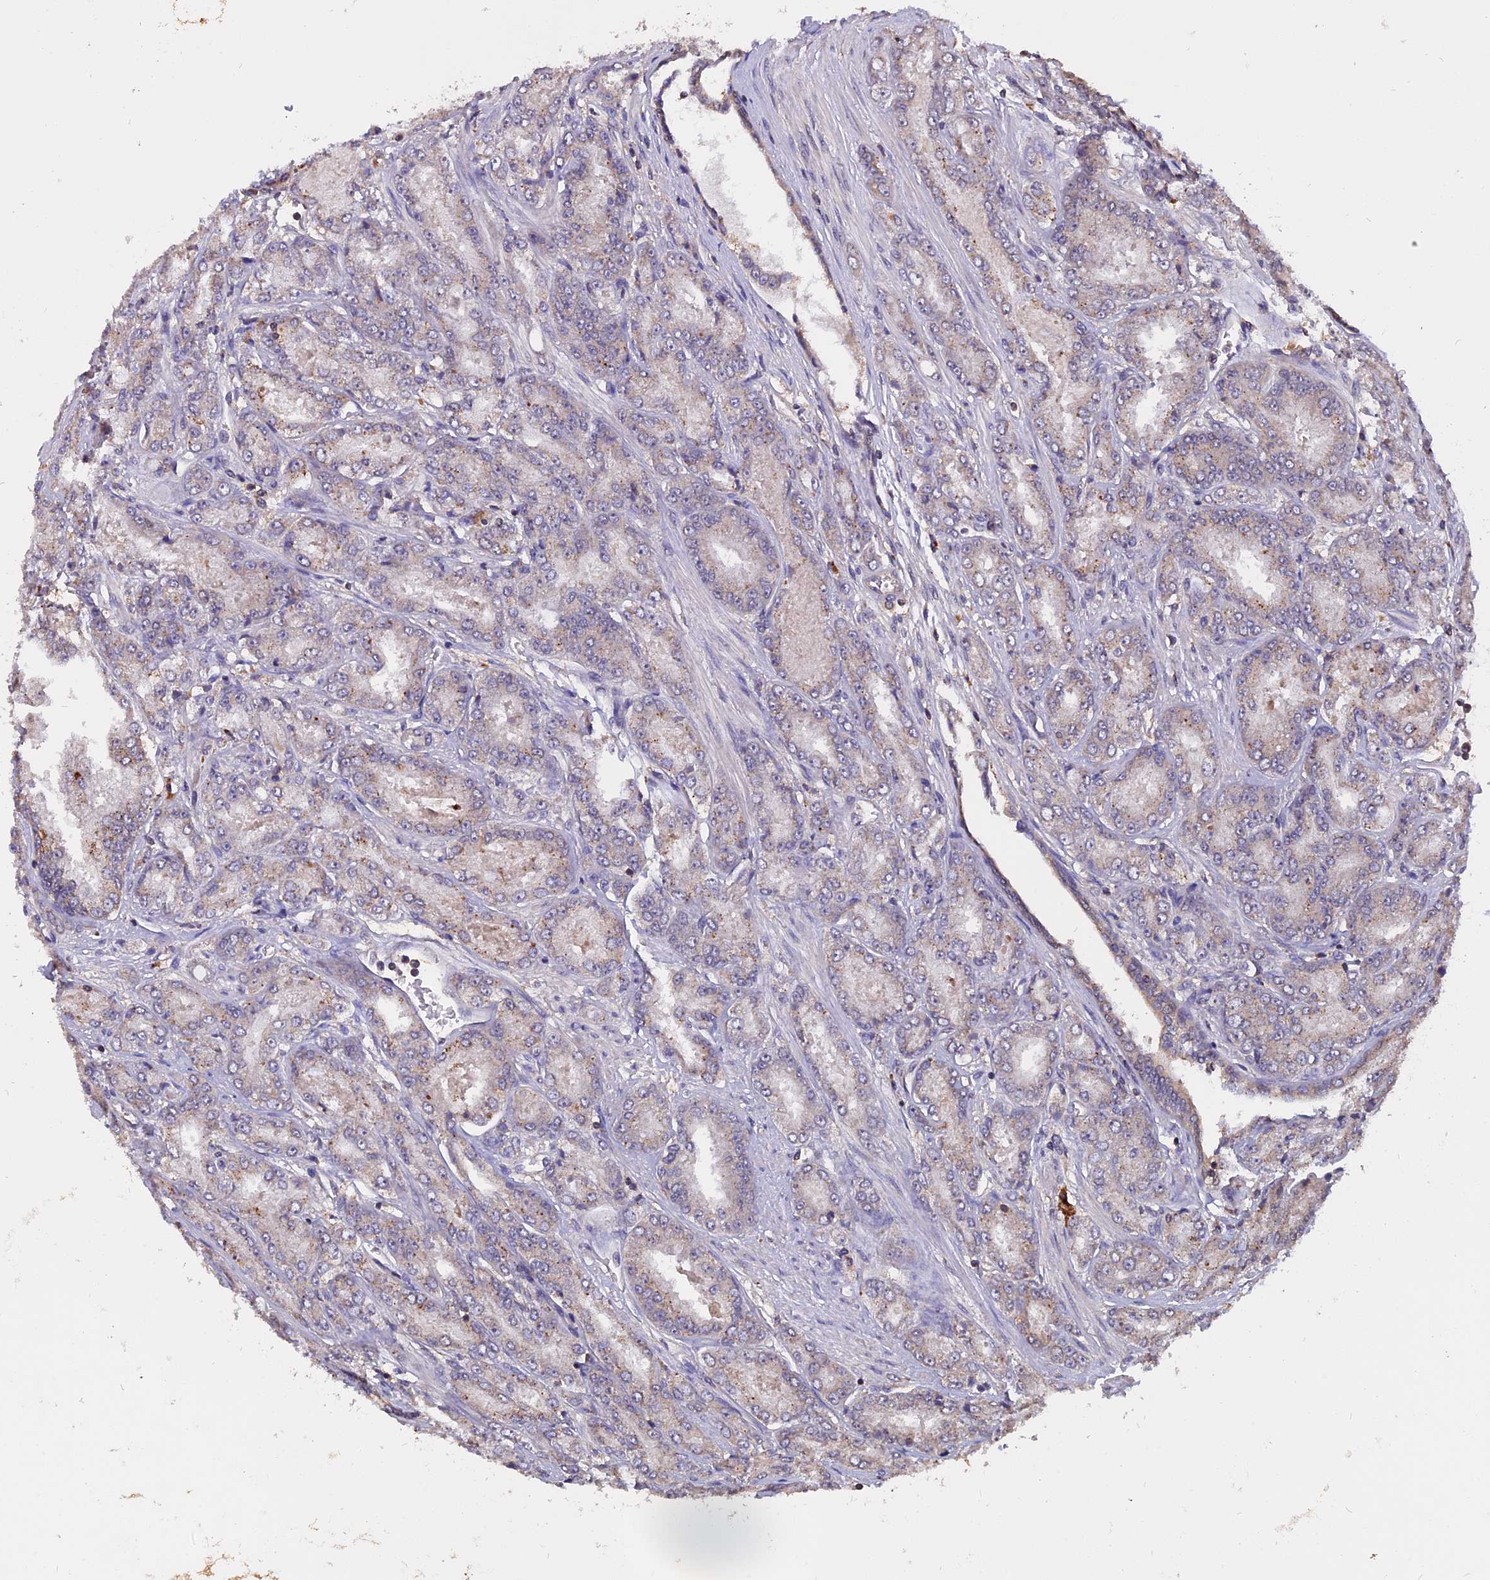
{"staining": {"intensity": "weak", "quantity": "25%-75%", "location": "cytoplasmic/membranous"}, "tissue": "prostate cancer", "cell_type": "Tumor cells", "image_type": "cancer", "snomed": [{"axis": "morphology", "description": "Adenocarcinoma, High grade"}, {"axis": "topography", "description": "Prostate"}], "caption": "This histopathology image reveals prostate high-grade adenocarcinoma stained with immunohistochemistry (IHC) to label a protein in brown. The cytoplasmic/membranous of tumor cells show weak positivity for the protein. Nuclei are counter-stained blue.", "gene": "CARMIL2", "patient": {"sex": "male", "age": 74}}